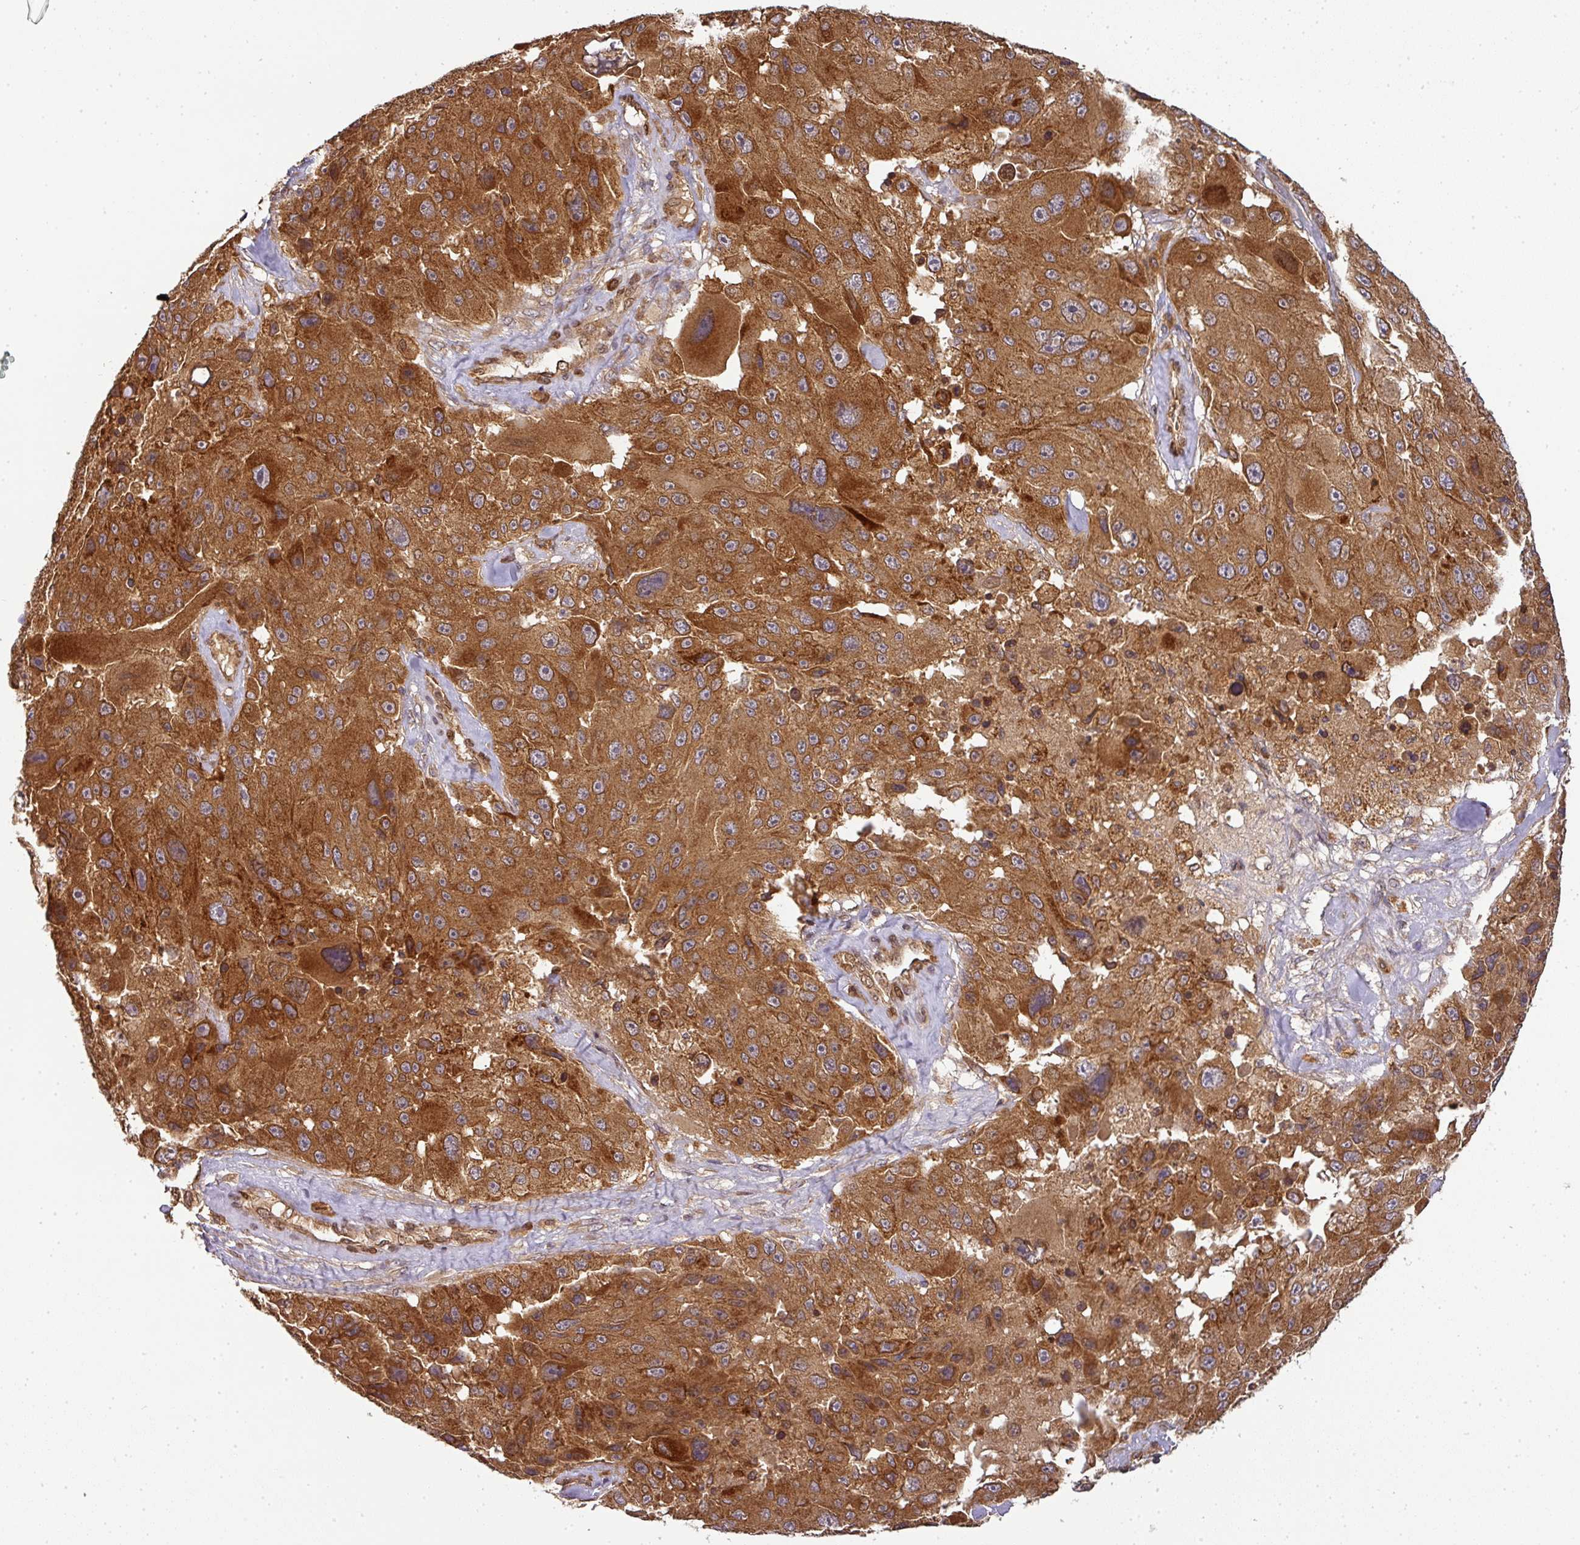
{"staining": {"intensity": "strong", "quantity": ">75%", "location": "cytoplasmic/membranous"}, "tissue": "melanoma", "cell_type": "Tumor cells", "image_type": "cancer", "snomed": [{"axis": "morphology", "description": "Malignant melanoma, Metastatic site"}, {"axis": "topography", "description": "Lymph node"}], "caption": "Brown immunohistochemical staining in malignant melanoma (metastatic site) exhibits strong cytoplasmic/membranous expression in about >75% of tumor cells.", "gene": "MALSU1", "patient": {"sex": "male", "age": 62}}